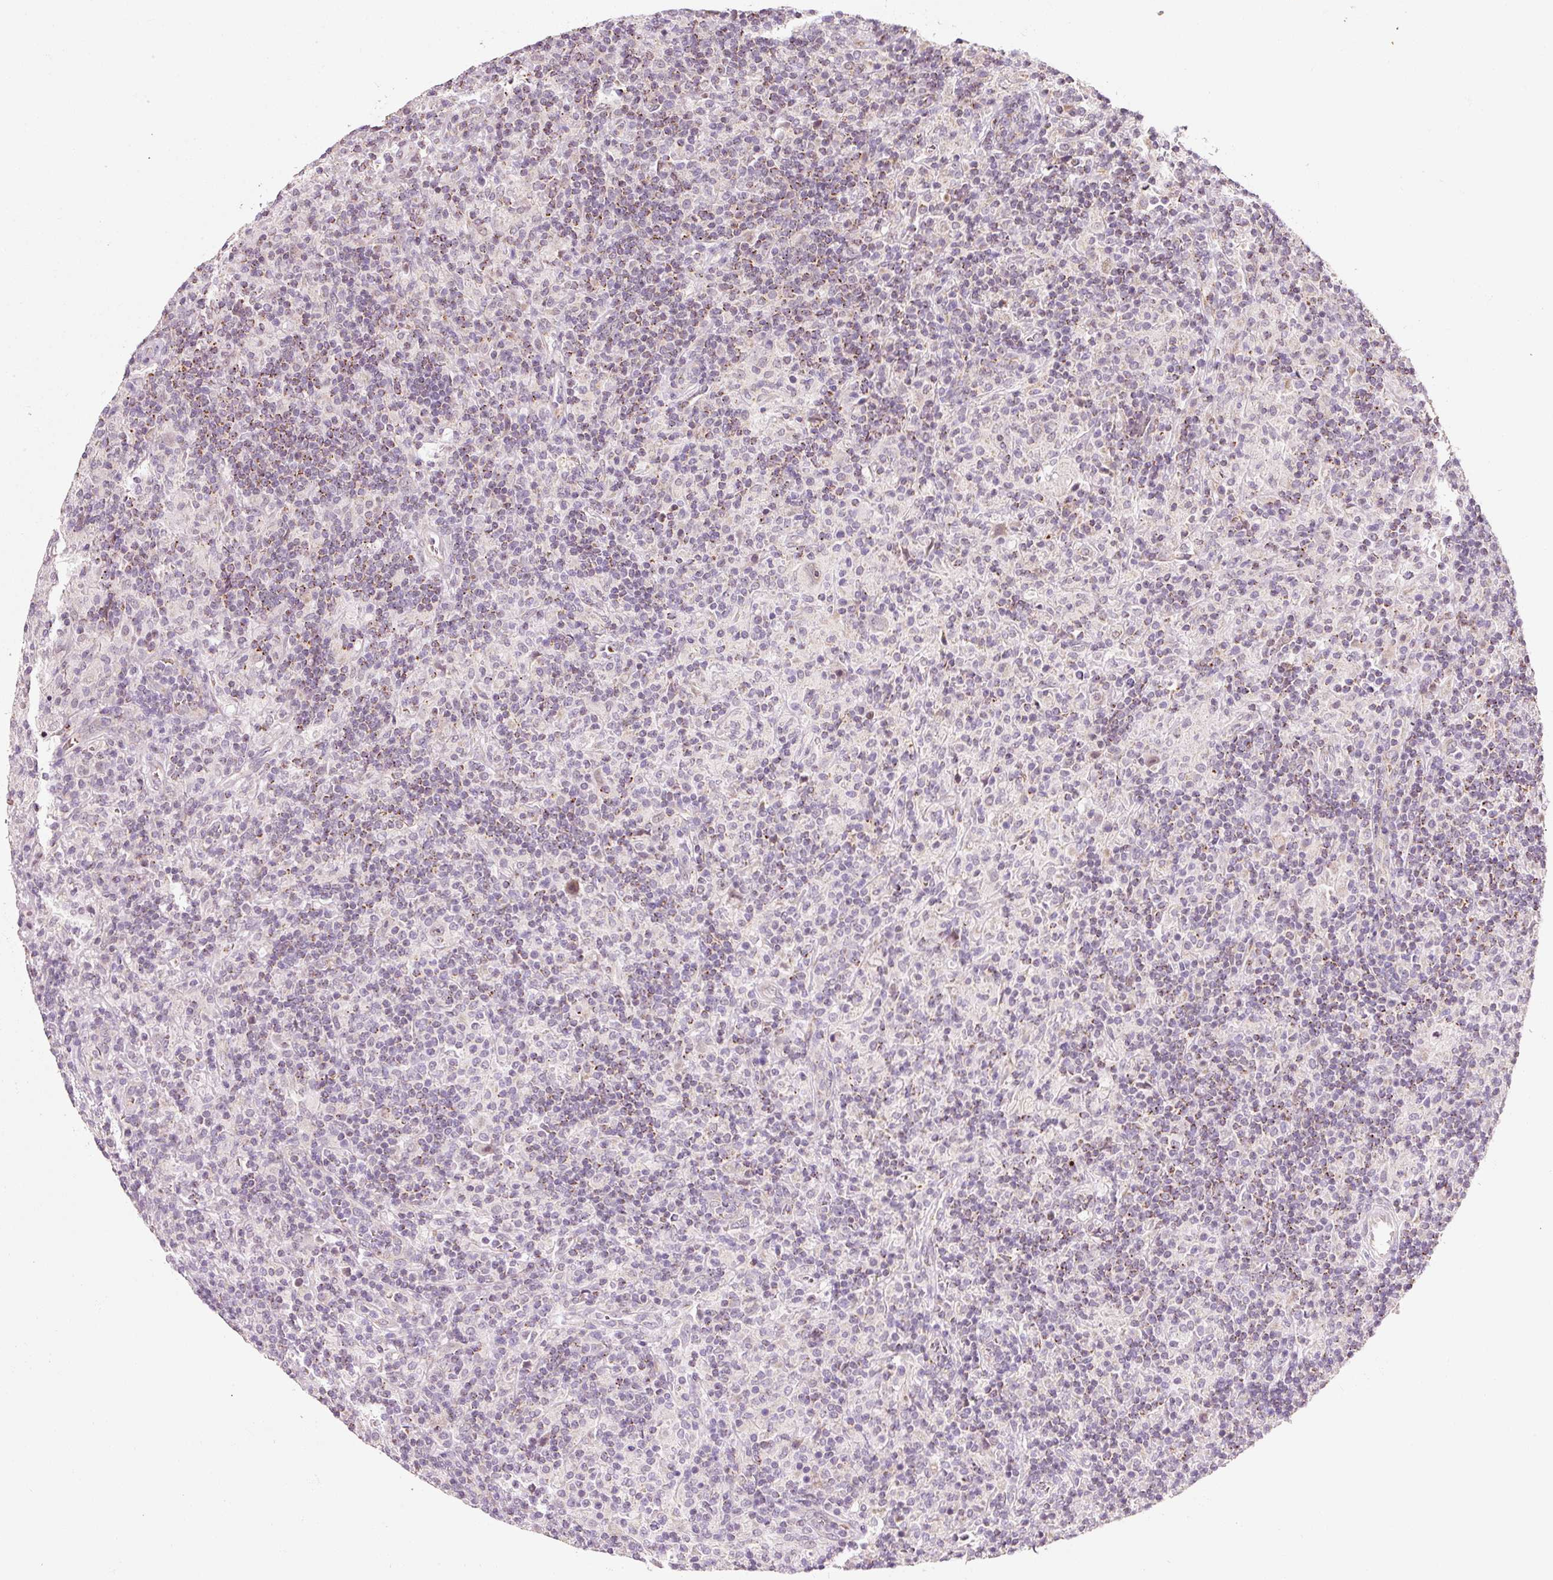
{"staining": {"intensity": "weak", "quantity": "<25%", "location": "nuclear"}, "tissue": "lymphoma", "cell_type": "Tumor cells", "image_type": "cancer", "snomed": [{"axis": "morphology", "description": "Hodgkin's disease, NOS"}, {"axis": "topography", "description": "Lymph node"}], "caption": "DAB (3,3'-diaminobenzidine) immunohistochemical staining of lymphoma reveals no significant staining in tumor cells.", "gene": "ZNF460", "patient": {"sex": "male", "age": 70}}